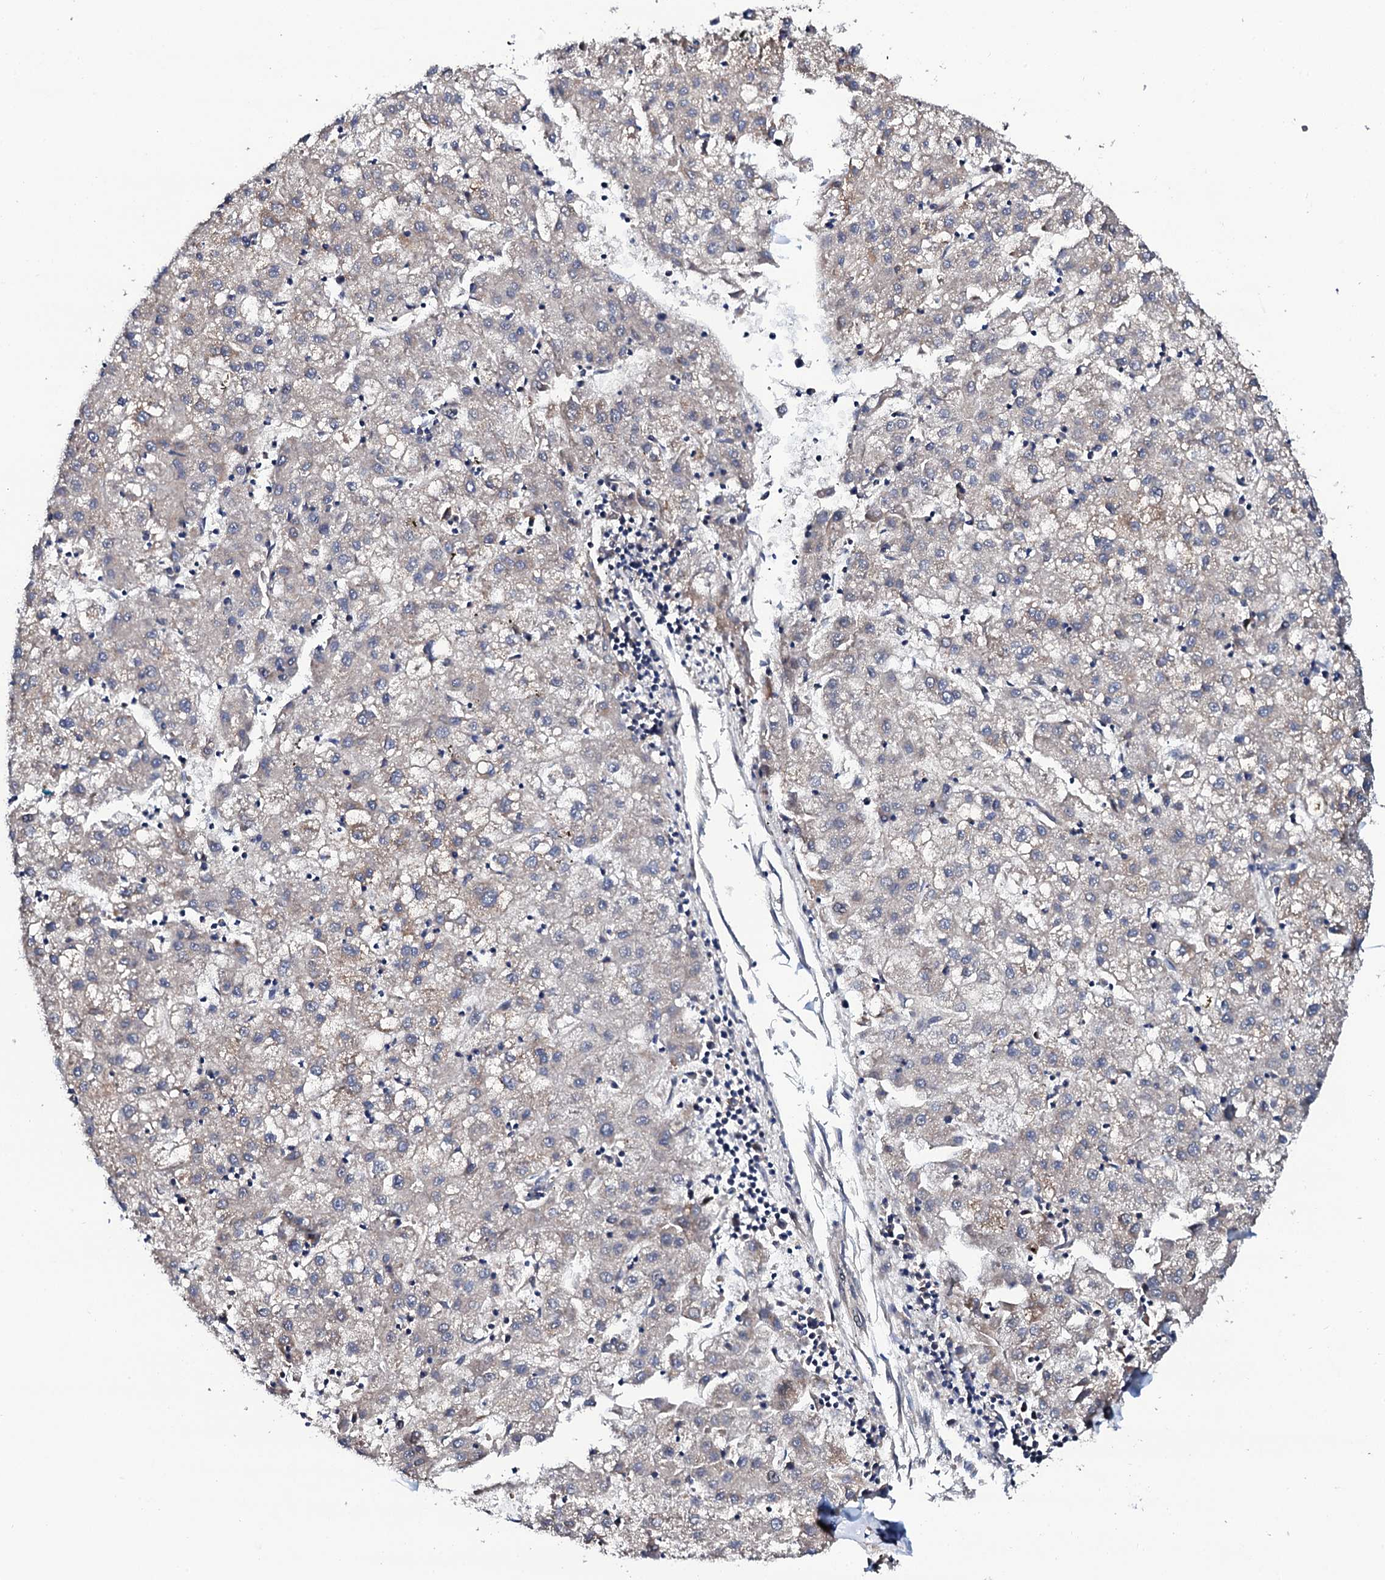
{"staining": {"intensity": "weak", "quantity": "<25%", "location": "cytoplasmic/membranous"}, "tissue": "liver cancer", "cell_type": "Tumor cells", "image_type": "cancer", "snomed": [{"axis": "morphology", "description": "Carcinoma, Hepatocellular, NOS"}, {"axis": "topography", "description": "Liver"}], "caption": "Protein analysis of liver cancer shows no significant expression in tumor cells.", "gene": "COG4", "patient": {"sex": "male", "age": 72}}